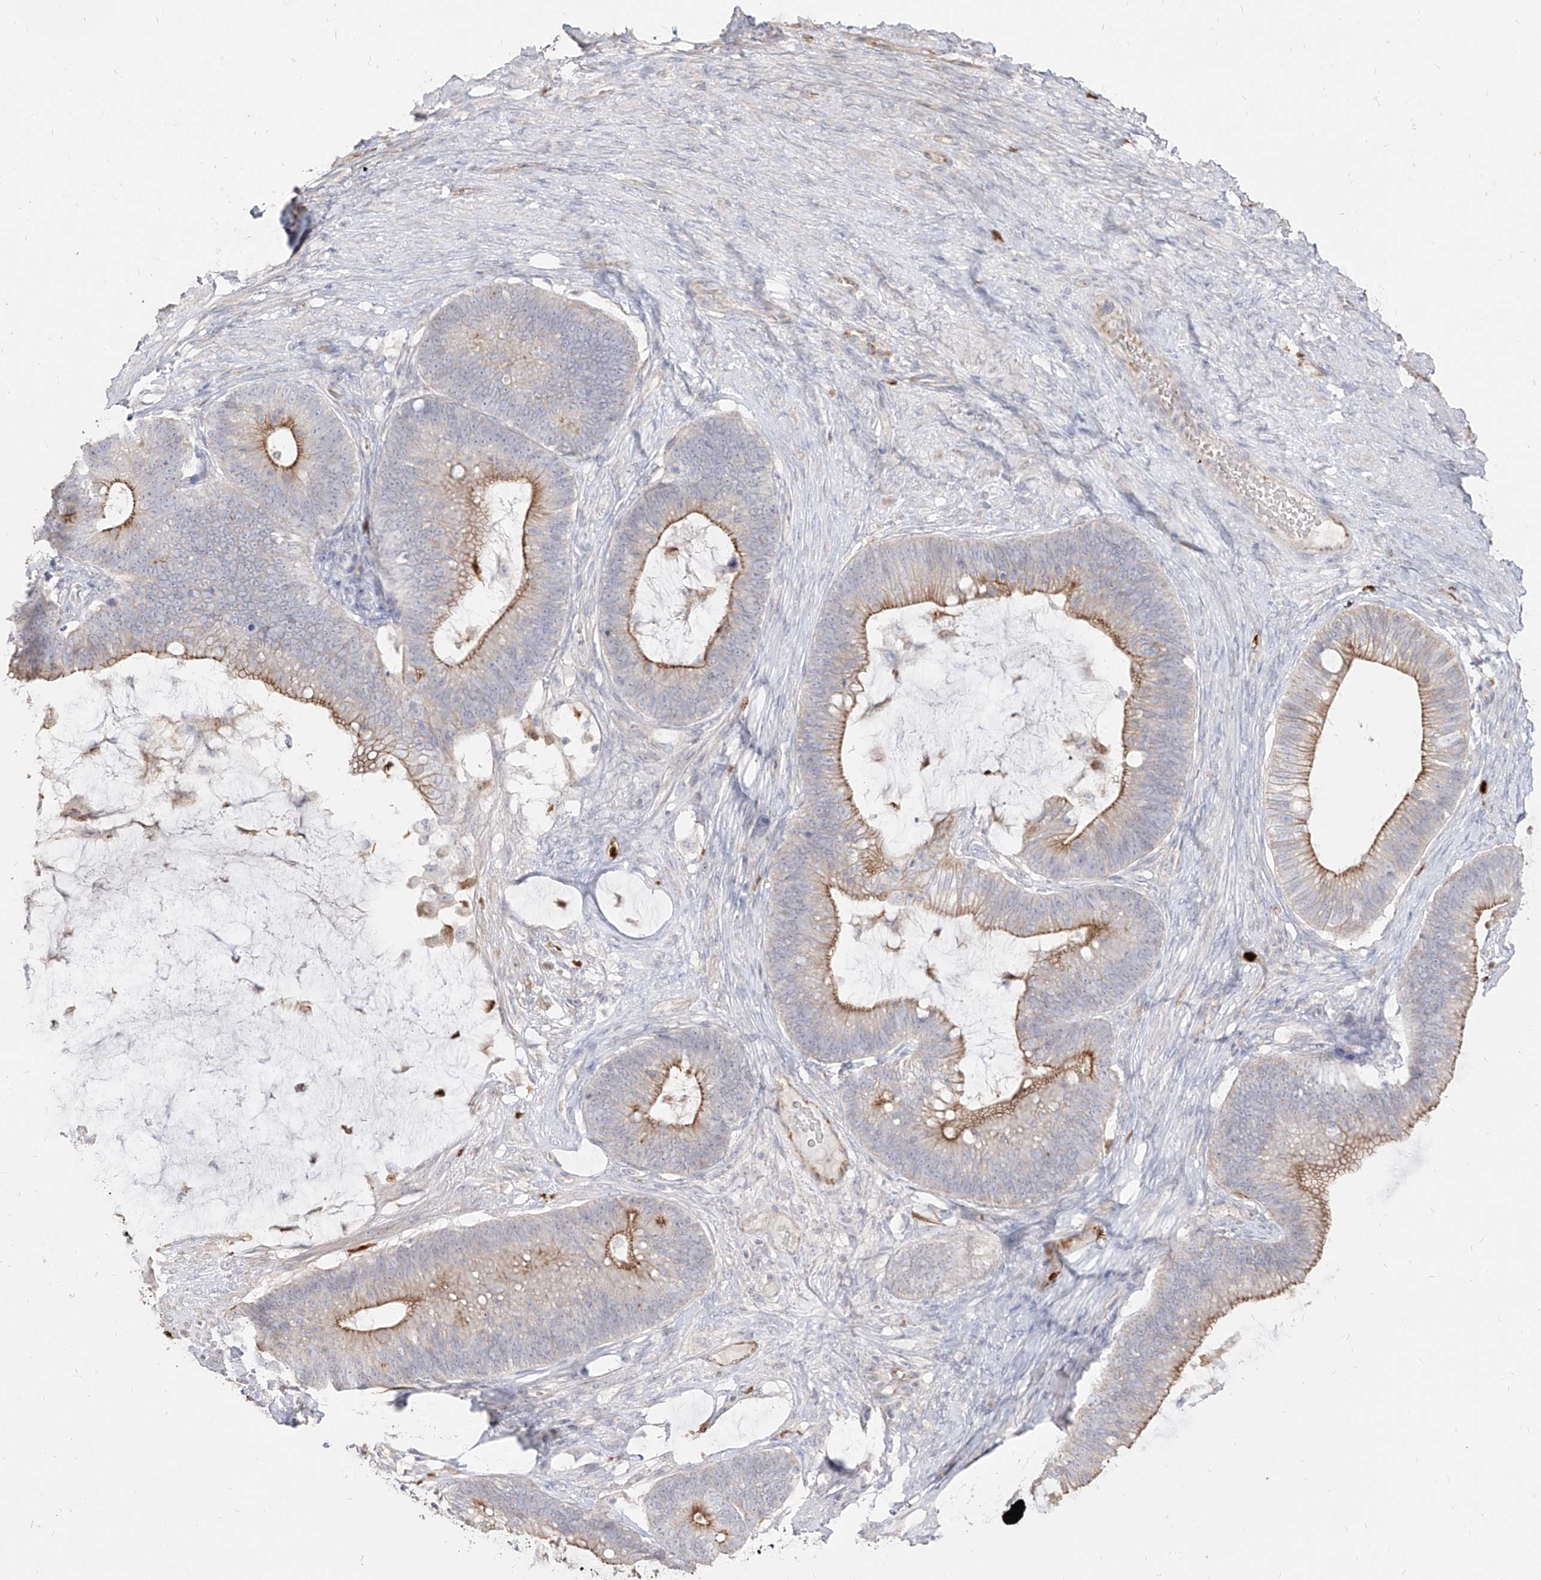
{"staining": {"intensity": "moderate", "quantity": "25%-75%", "location": "cytoplasmic/membranous"}, "tissue": "ovarian cancer", "cell_type": "Tumor cells", "image_type": "cancer", "snomed": [{"axis": "morphology", "description": "Cystadenocarcinoma, mucinous, NOS"}, {"axis": "topography", "description": "Ovary"}], "caption": "Ovarian mucinous cystadenocarcinoma stained for a protein (brown) displays moderate cytoplasmic/membranous positive staining in about 25%-75% of tumor cells.", "gene": "ZNF227", "patient": {"sex": "female", "age": 61}}